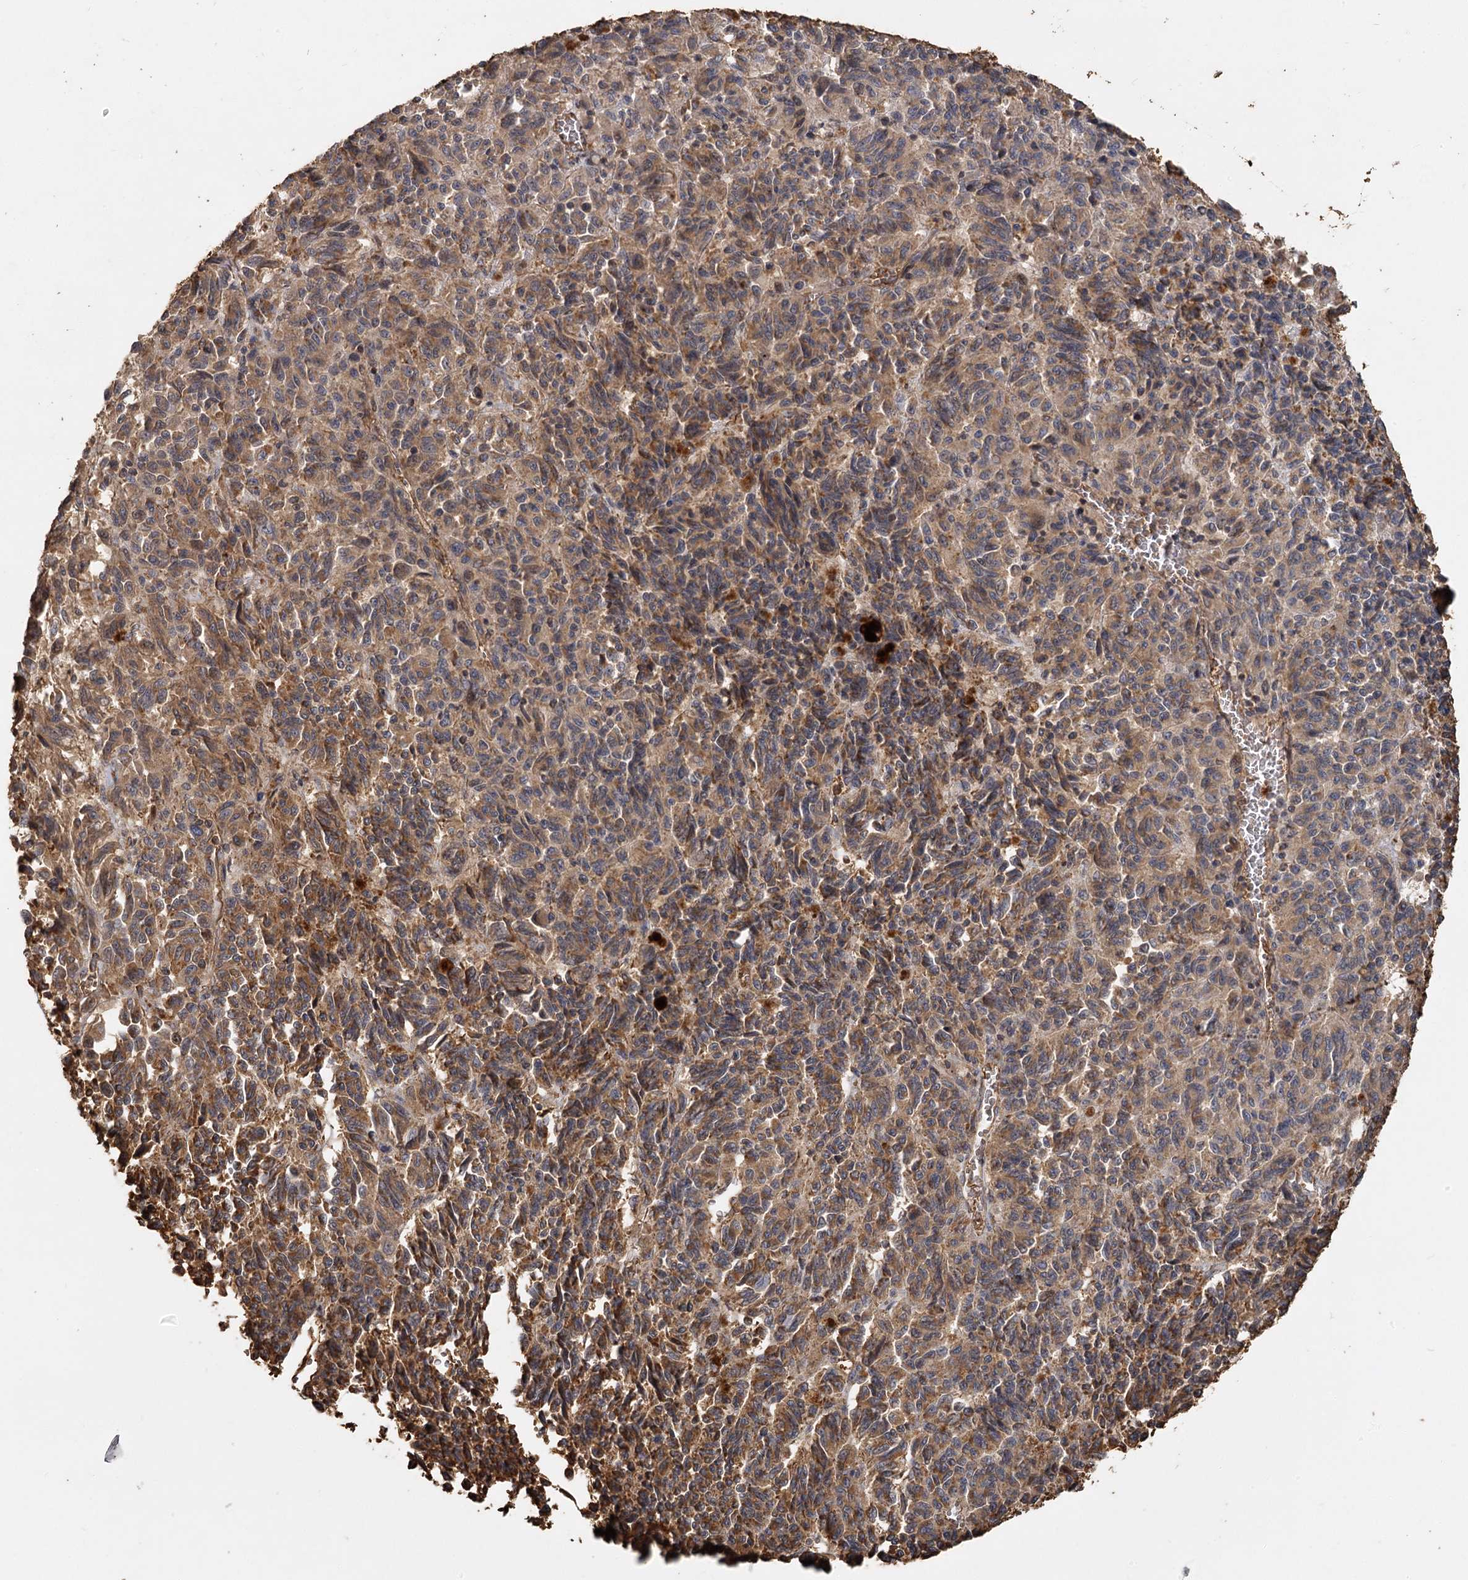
{"staining": {"intensity": "moderate", "quantity": ">75%", "location": "cytoplasmic/membranous"}, "tissue": "melanoma", "cell_type": "Tumor cells", "image_type": "cancer", "snomed": [{"axis": "morphology", "description": "Malignant melanoma, Metastatic site"}, {"axis": "topography", "description": "Lung"}], "caption": "Melanoma was stained to show a protein in brown. There is medium levels of moderate cytoplasmic/membranous positivity in approximately >75% of tumor cells. The staining was performed using DAB to visualize the protein expression in brown, while the nuclei were stained in blue with hematoxylin (Magnification: 20x).", "gene": "PIK3C2A", "patient": {"sex": "male", "age": 64}}